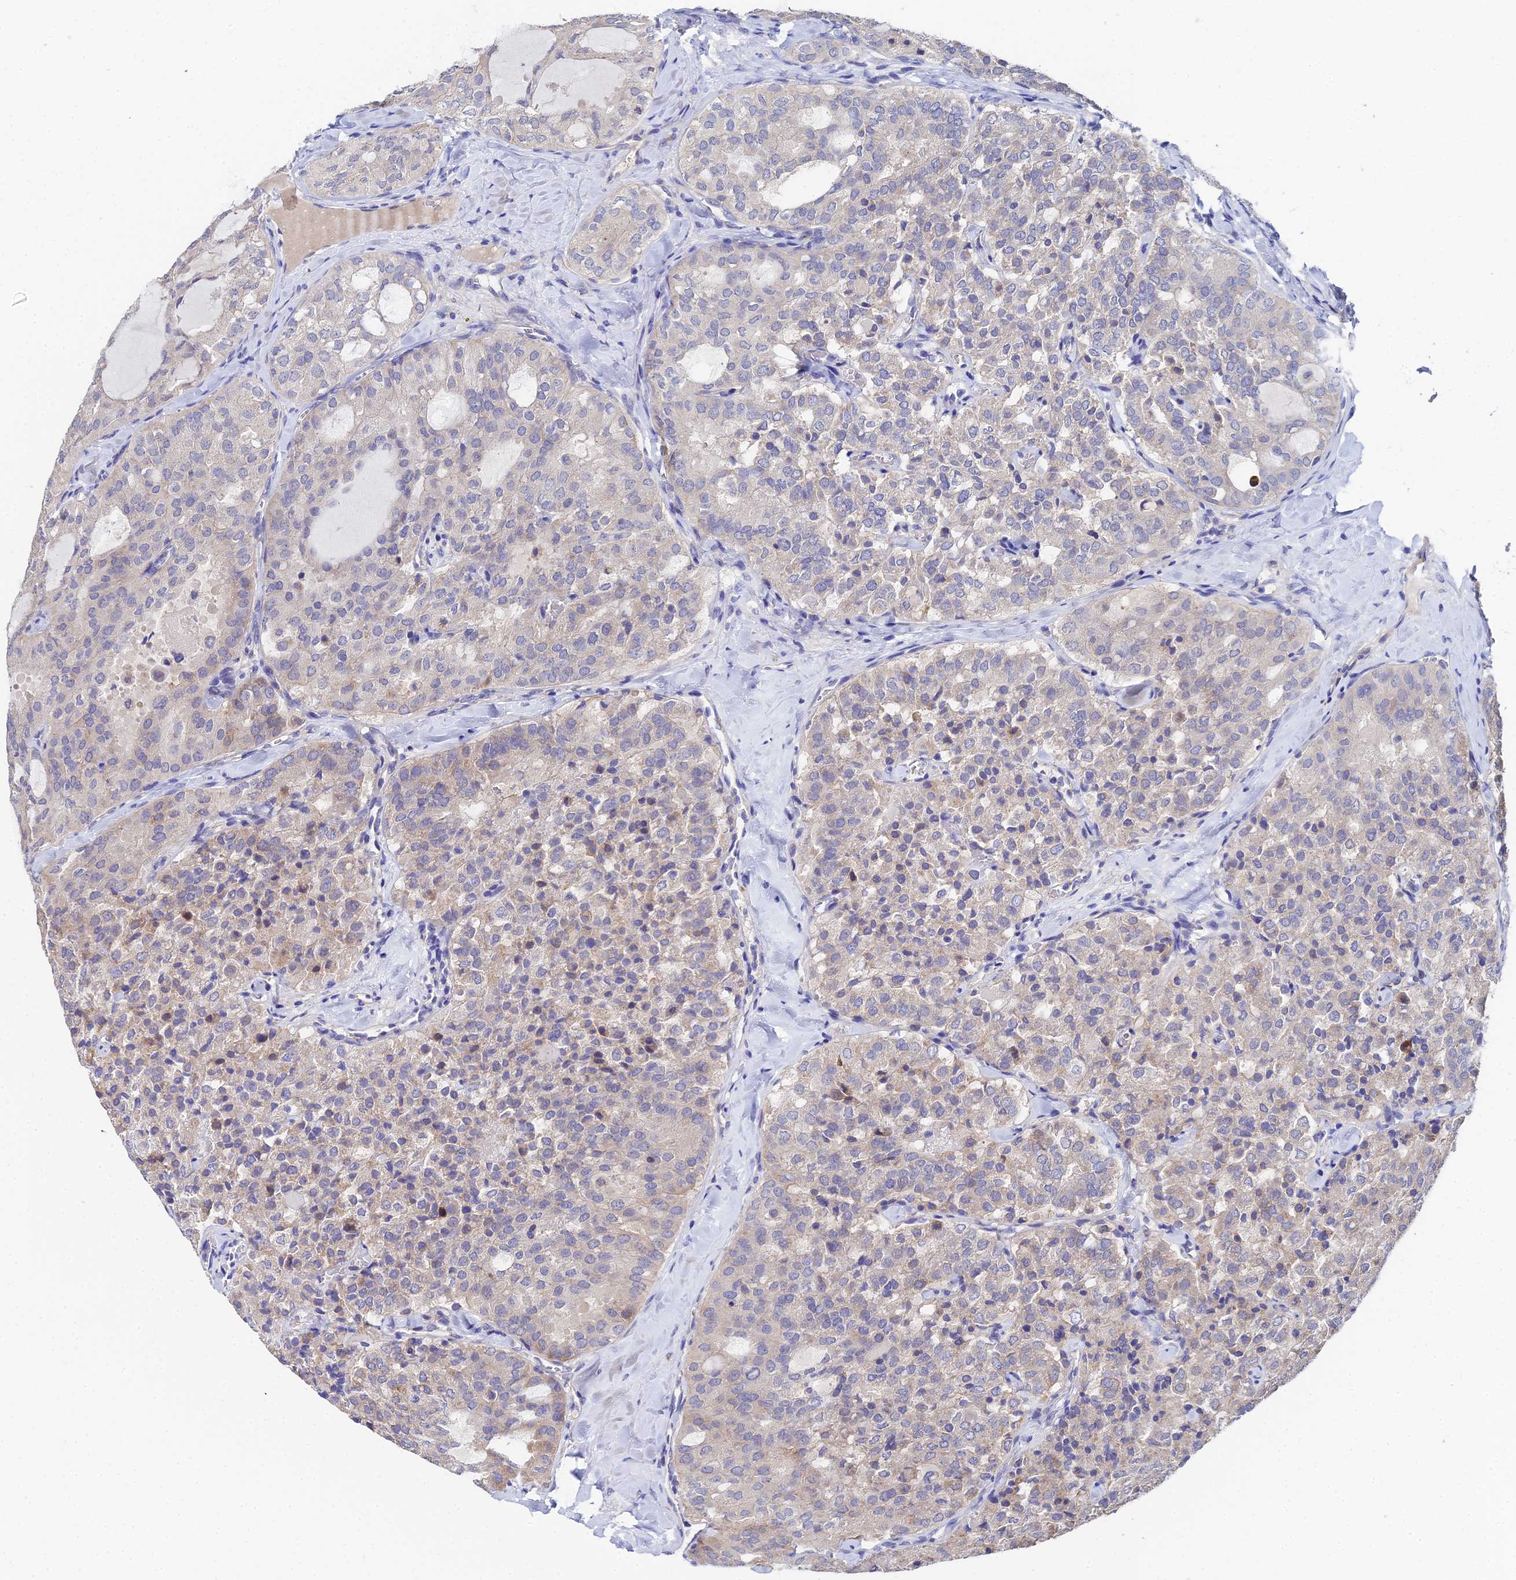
{"staining": {"intensity": "weak", "quantity": "25%-75%", "location": "cytoplasmic/membranous"}, "tissue": "thyroid cancer", "cell_type": "Tumor cells", "image_type": "cancer", "snomed": [{"axis": "morphology", "description": "Follicular adenoma carcinoma, NOS"}, {"axis": "topography", "description": "Thyroid gland"}], "caption": "Immunohistochemistry of follicular adenoma carcinoma (thyroid) exhibits low levels of weak cytoplasmic/membranous expression in about 25%-75% of tumor cells.", "gene": "UBE2L3", "patient": {"sex": "male", "age": 75}}